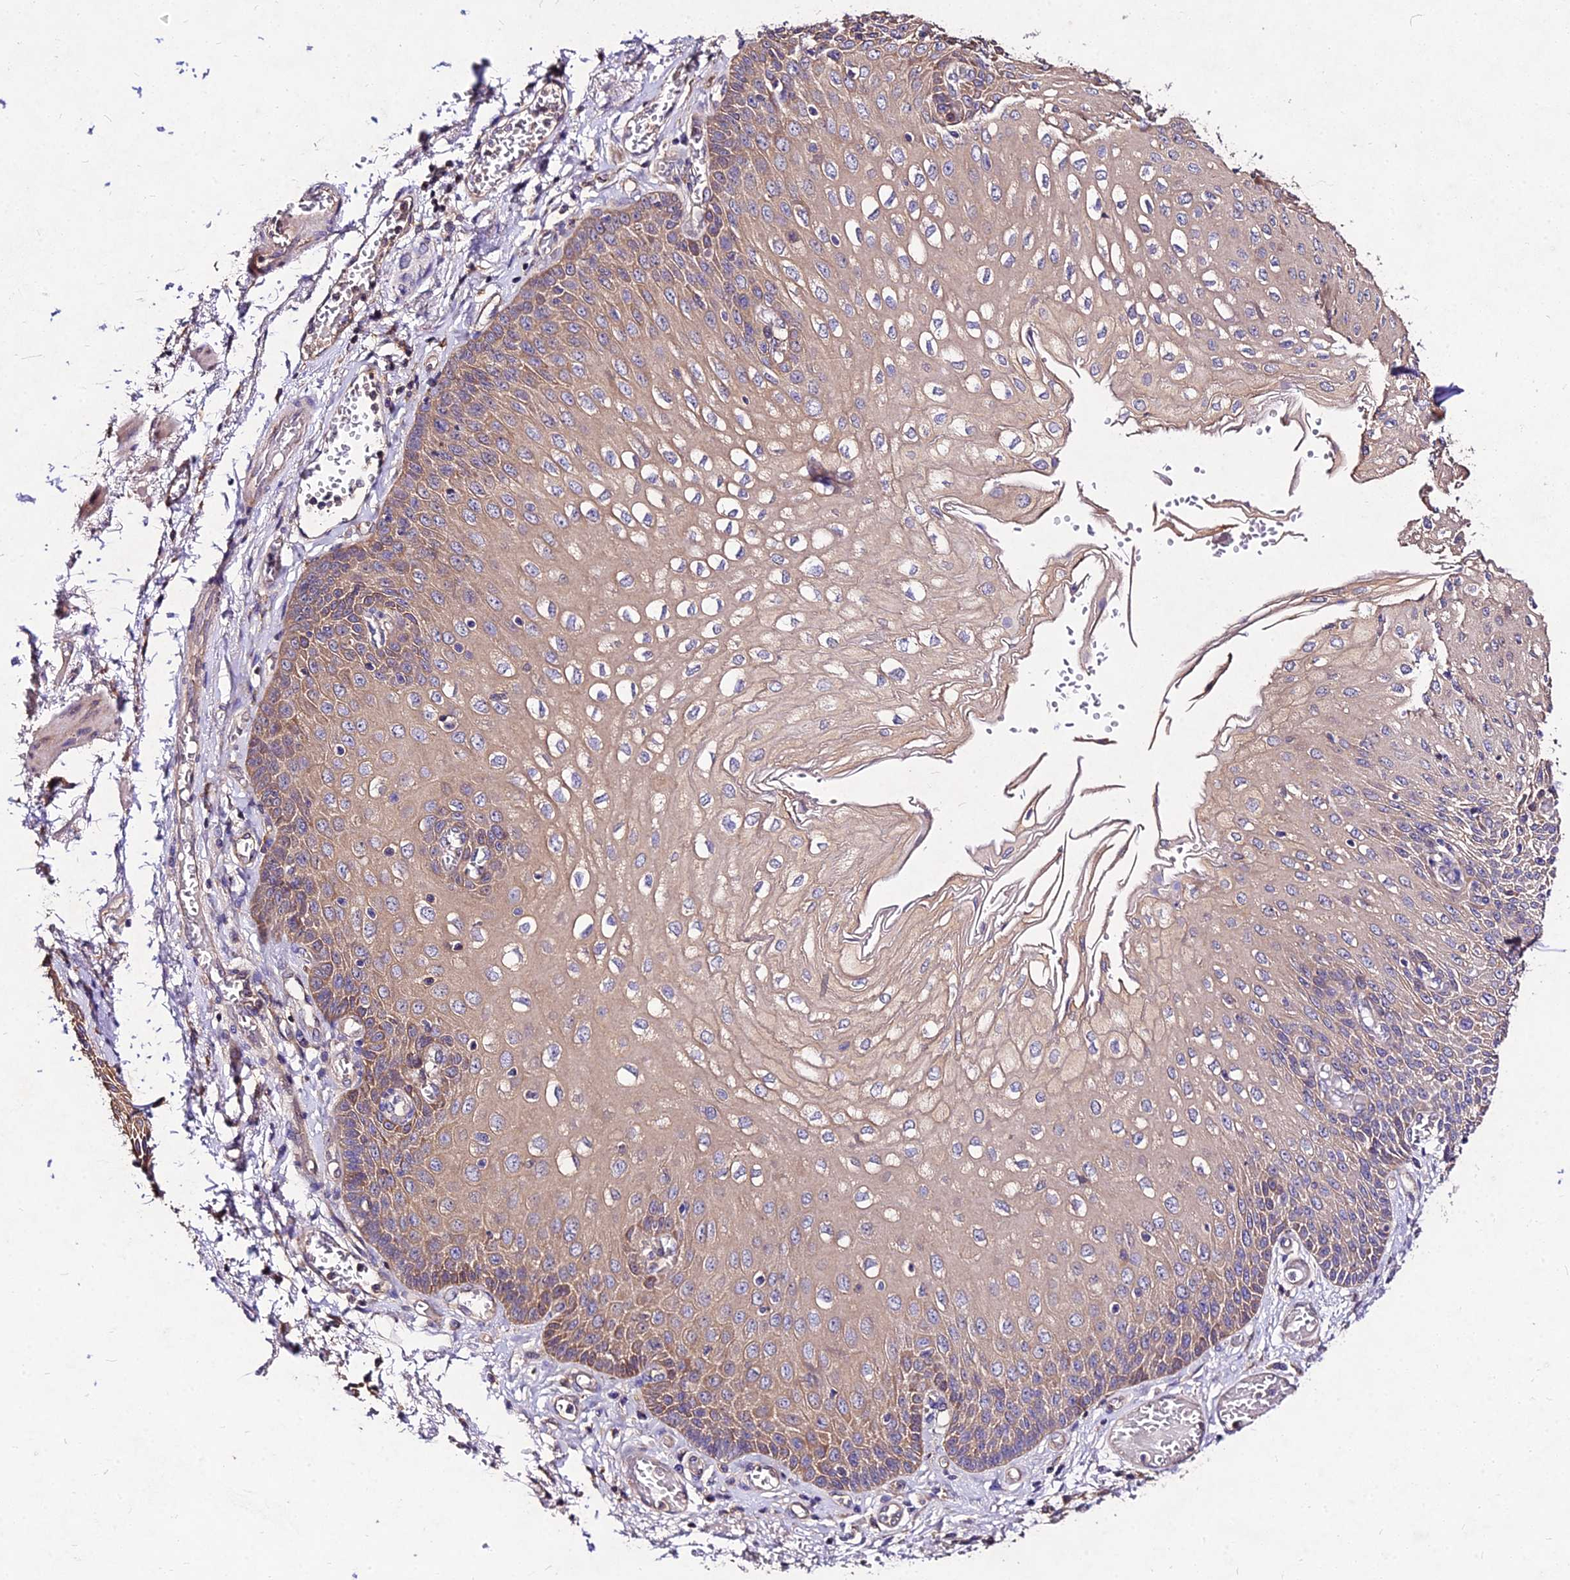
{"staining": {"intensity": "moderate", "quantity": ">75%", "location": "cytoplasmic/membranous"}, "tissue": "esophagus", "cell_type": "Squamous epithelial cells", "image_type": "normal", "snomed": [{"axis": "morphology", "description": "Normal tissue, NOS"}, {"axis": "topography", "description": "Esophagus"}], "caption": "Brown immunohistochemical staining in normal esophagus shows moderate cytoplasmic/membranous expression in about >75% of squamous epithelial cells. The staining is performed using DAB brown chromogen to label protein expression. The nuclei are counter-stained blue using hematoxylin.", "gene": "AP3M1", "patient": {"sex": "male", "age": 81}}